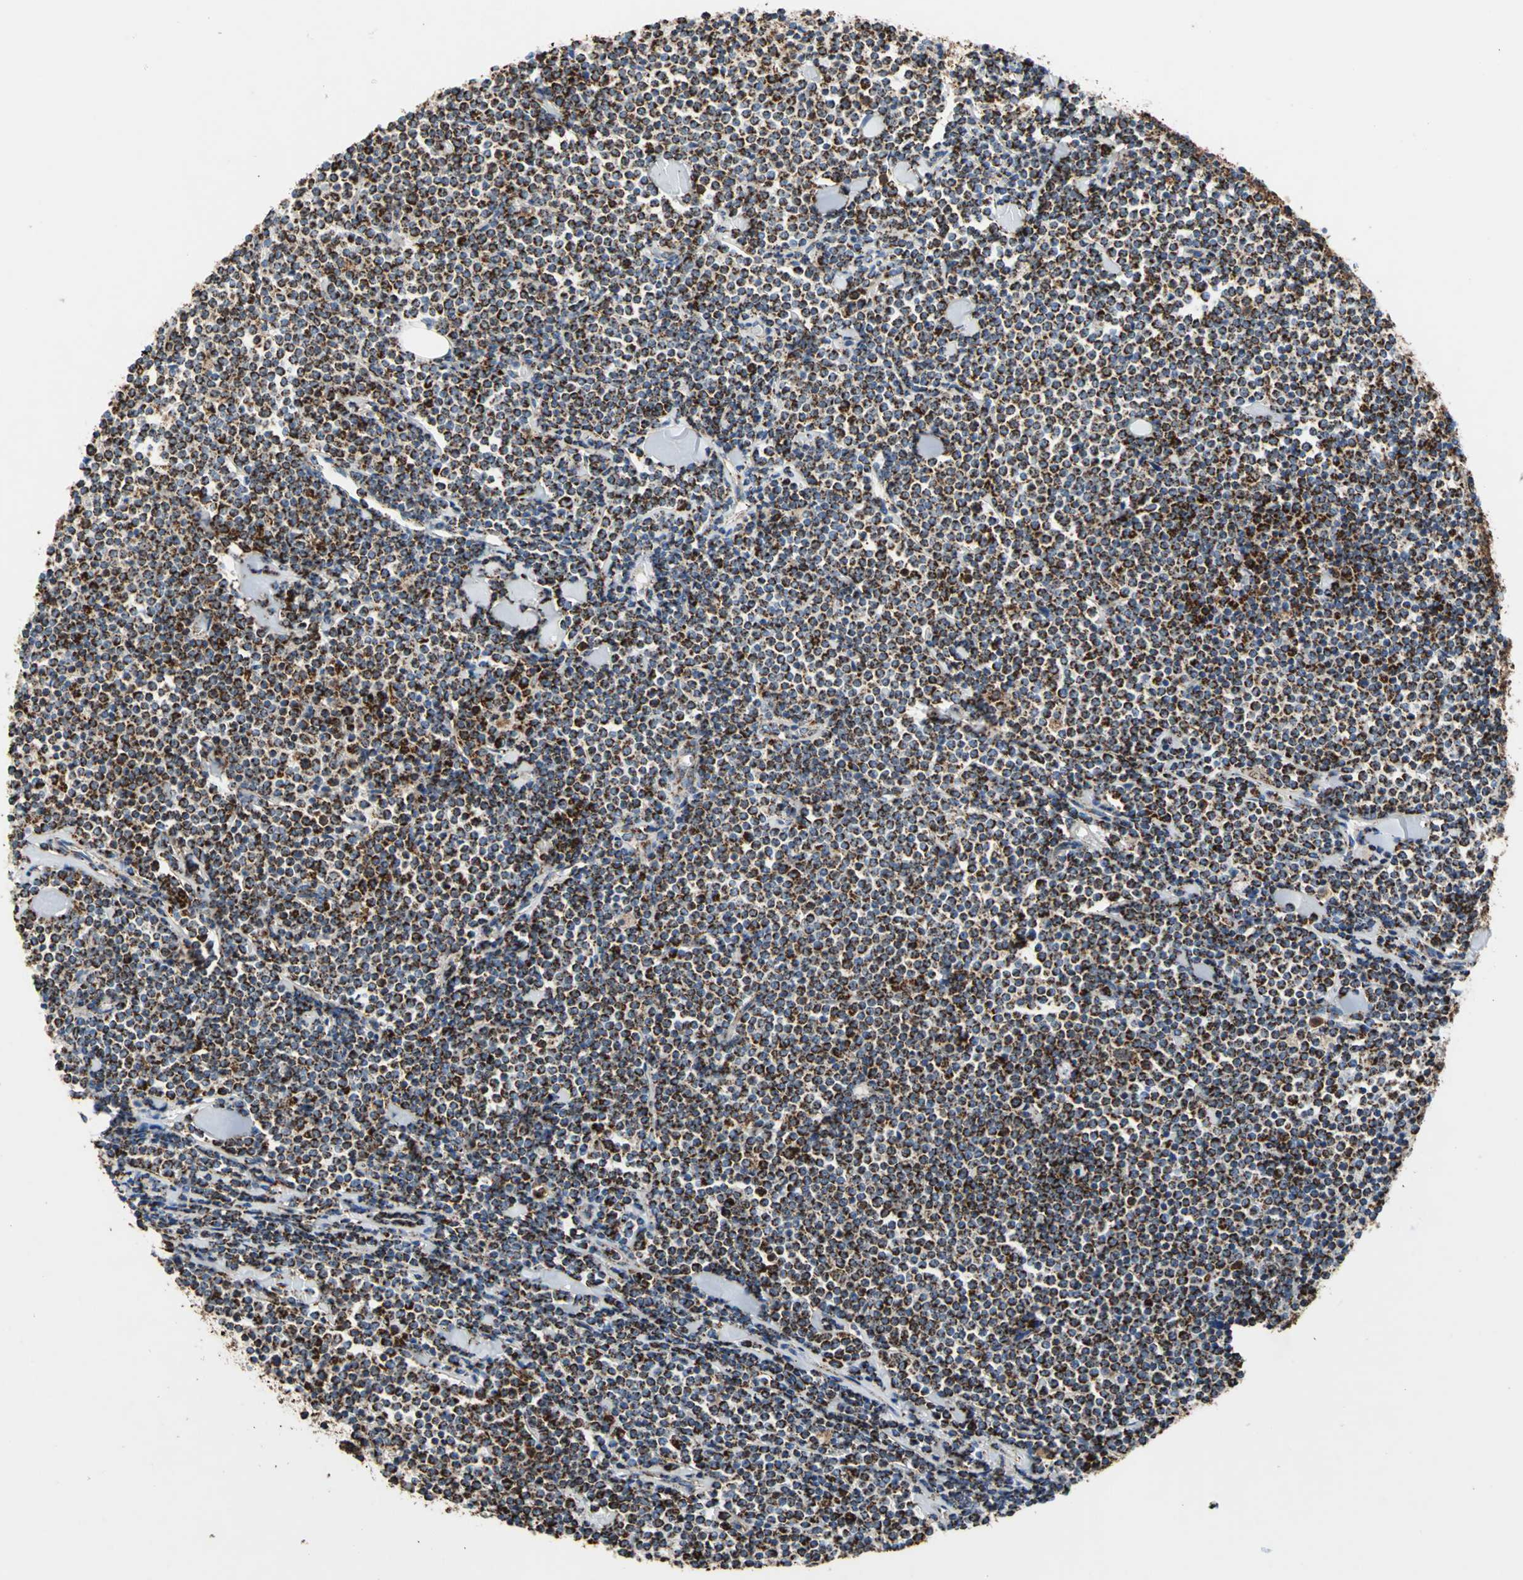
{"staining": {"intensity": "strong", "quantity": ">75%", "location": "cytoplasmic/membranous"}, "tissue": "lymphoma", "cell_type": "Tumor cells", "image_type": "cancer", "snomed": [{"axis": "morphology", "description": "Malignant lymphoma, non-Hodgkin's type, Low grade"}, {"axis": "topography", "description": "Soft tissue"}], "caption": "Immunohistochemical staining of human malignant lymphoma, non-Hodgkin's type (low-grade) exhibits high levels of strong cytoplasmic/membranous staining in approximately >75% of tumor cells.", "gene": "ECH1", "patient": {"sex": "male", "age": 92}}